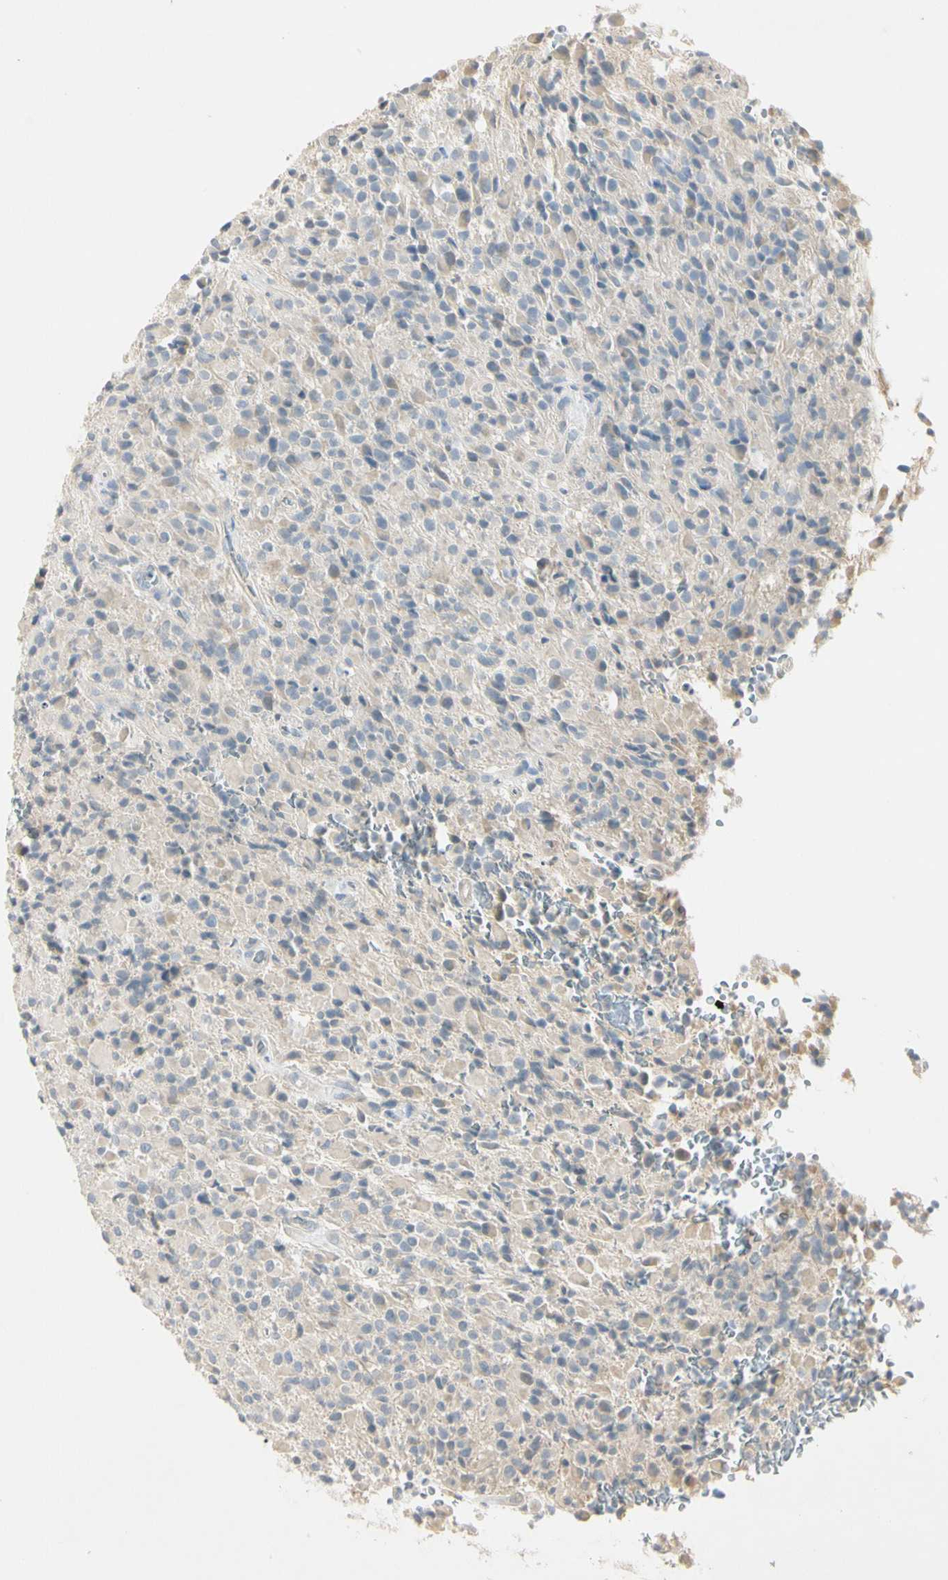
{"staining": {"intensity": "negative", "quantity": "none", "location": "none"}, "tissue": "glioma", "cell_type": "Tumor cells", "image_type": "cancer", "snomed": [{"axis": "morphology", "description": "Glioma, malignant, High grade"}, {"axis": "topography", "description": "Brain"}], "caption": "High magnification brightfield microscopy of glioma stained with DAB (brown) and counterstained with hematoxylin (blue): tumor cells show no significant expression.", "gene": "PRSS21", "patient": {"sex": "male", "age": 71}}